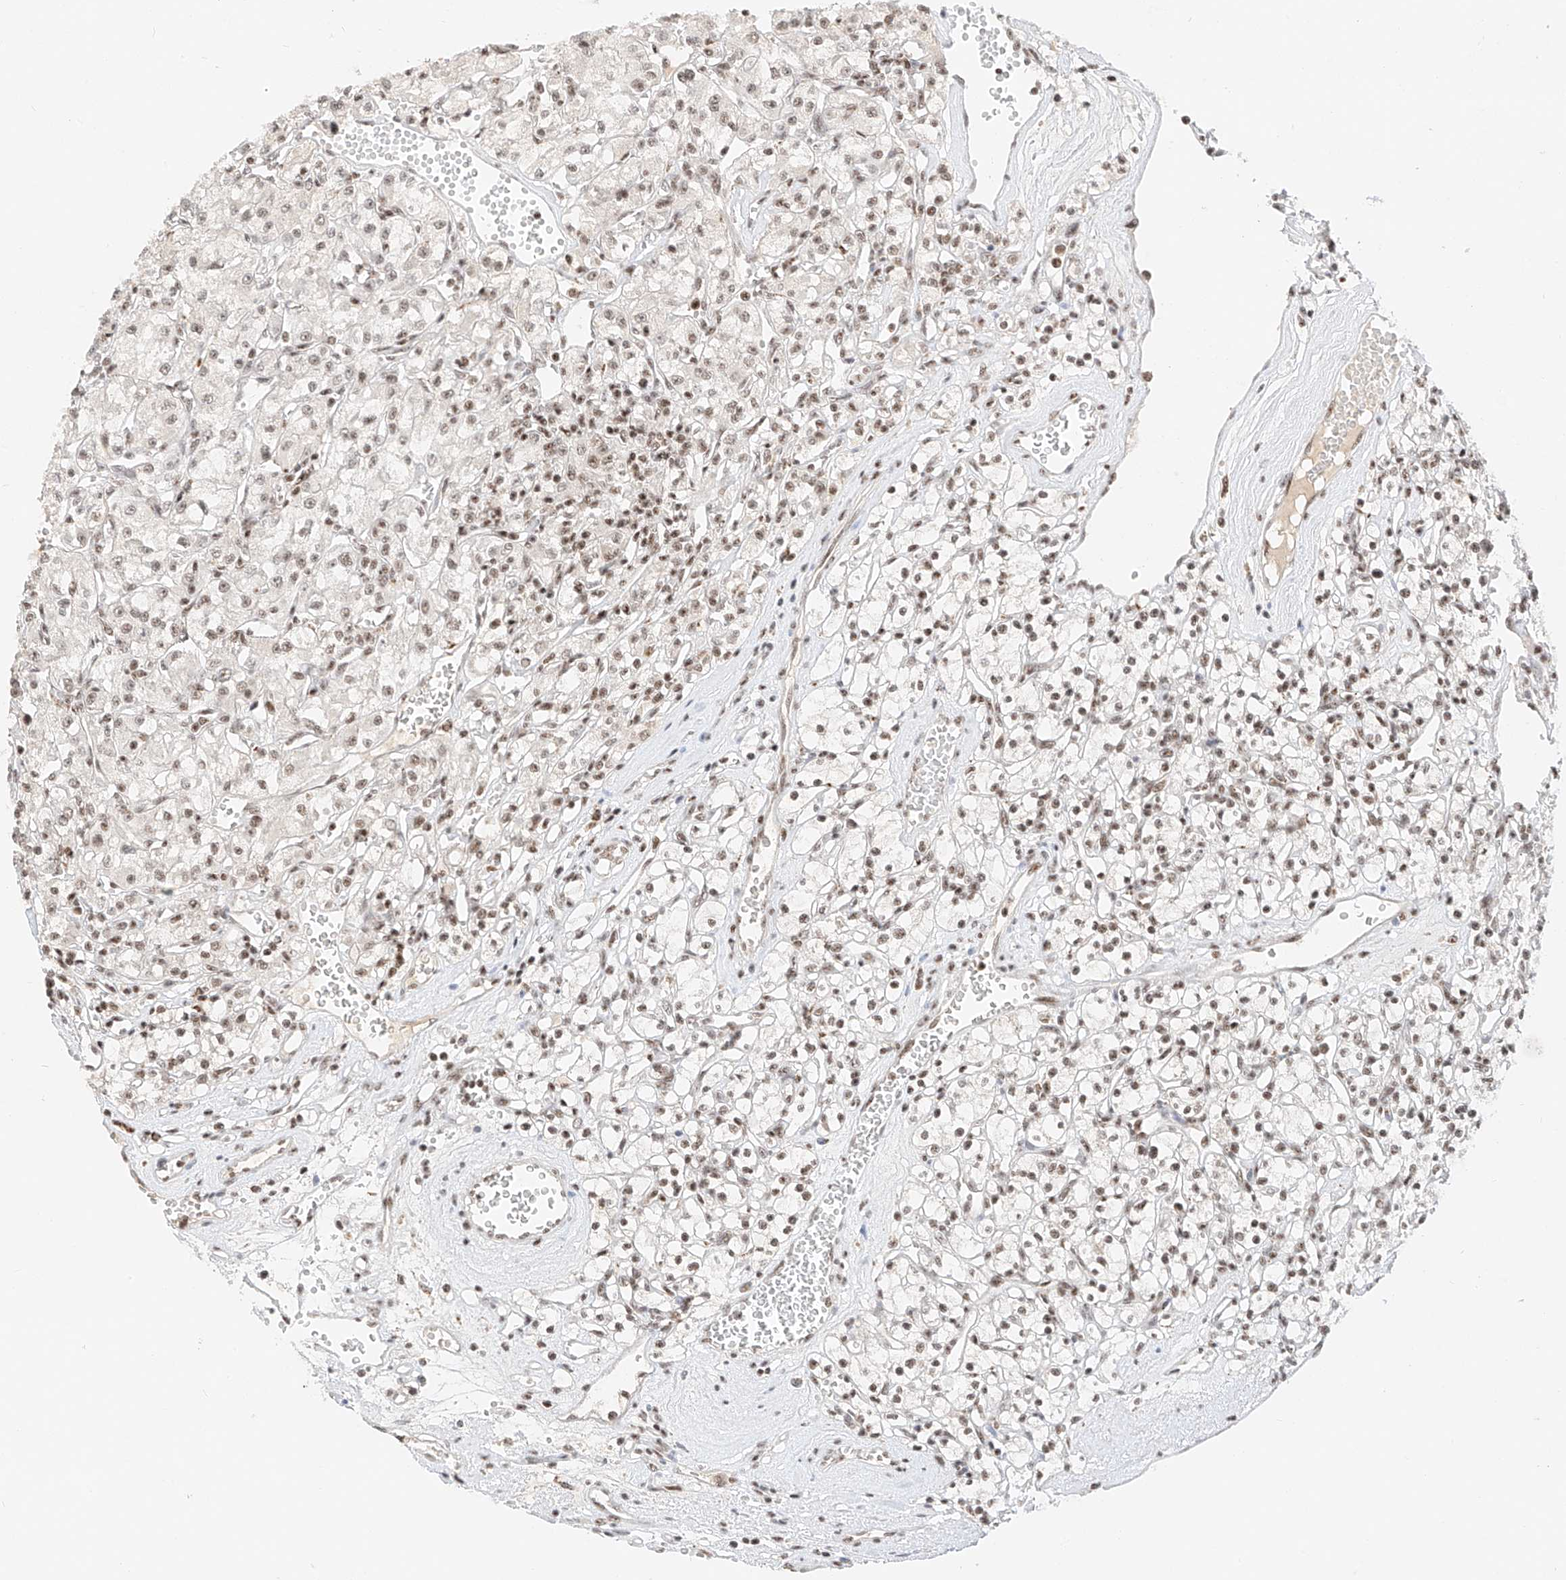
{"staining": {"intensity": "moderate", "quantity": ">75%", "location": "nuclear"}, "tissue": "renal cancer", "cell_type": "Tumor cells", "image_type": "cancer", "snomed": [{"axis": "morphology", "description": "Adenocarcinoma, NOS"}, {"axis": "topography", "description": "Kidney"}], "caption": "Tumor cells display medium levels of moderate nuclear expression in about >75% of cells in human renal cancer (adenocarcinoma). The staining is performed using DAB (3,3'-diaminobenzidine) brown chromogen to label protein expression. The nuclei are counter-stained blue using hematoxylin.", "gene": "NRF1", "patient": {"sex": "female", "age": 59}}